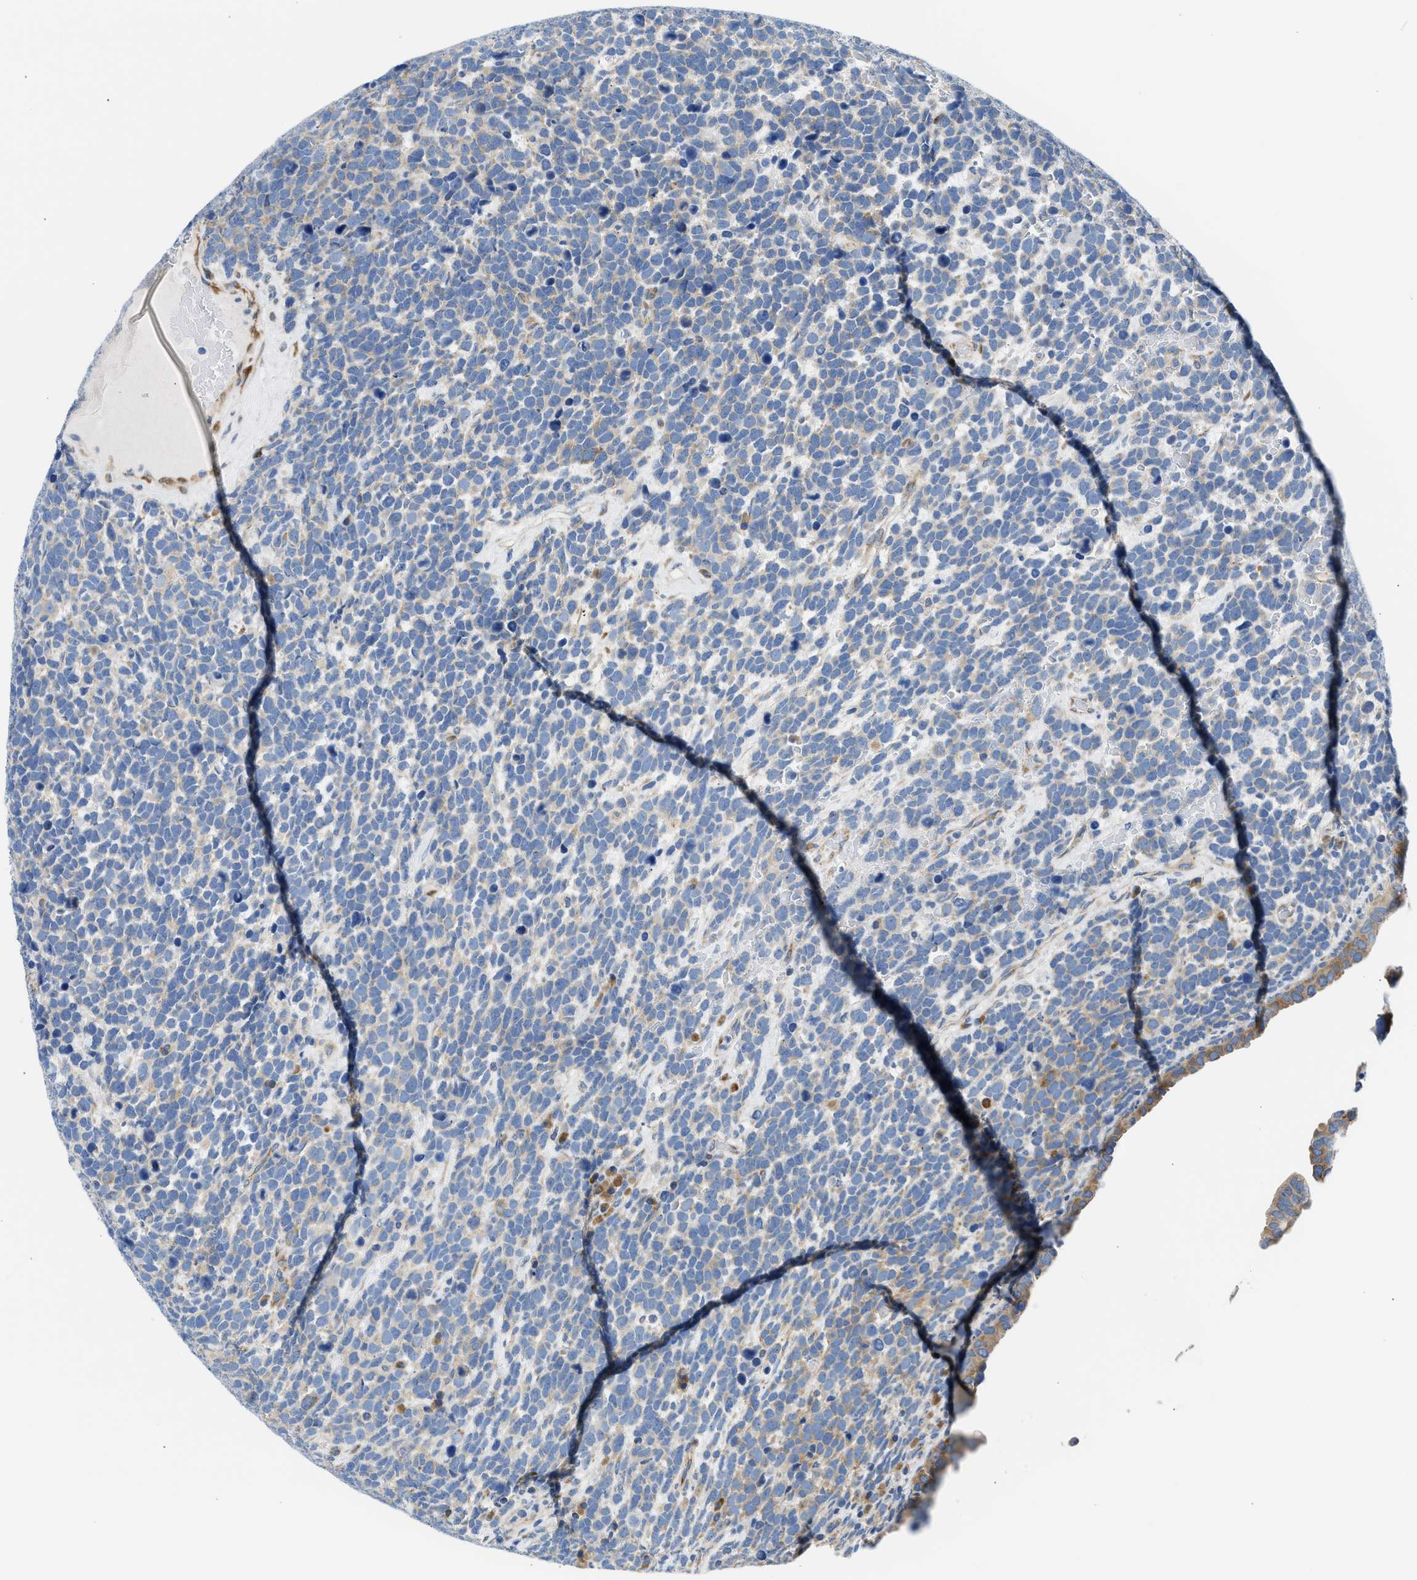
{"staining": {"intensity": "weak", "quantity": ">75%", "location": "cytoplasmic/membranous"}, "tissue": "urothelial cancer", "cell_type": "Tumor cells", "image_type": "cancer", "snomed": [{"axis": "morphology", "description": "Urothelial carcinoma, High grade"}, {"axis": "topography", "description": "Urinary bladder"}], "caption": "Brown immunohistochemical staining in urothelial cancer reveals weak cytoplasmic/membranous expression in approximately >75% of tumor cells.", "gene": "CAMKK2", "patient": {"sex": "female", "age": 82}}